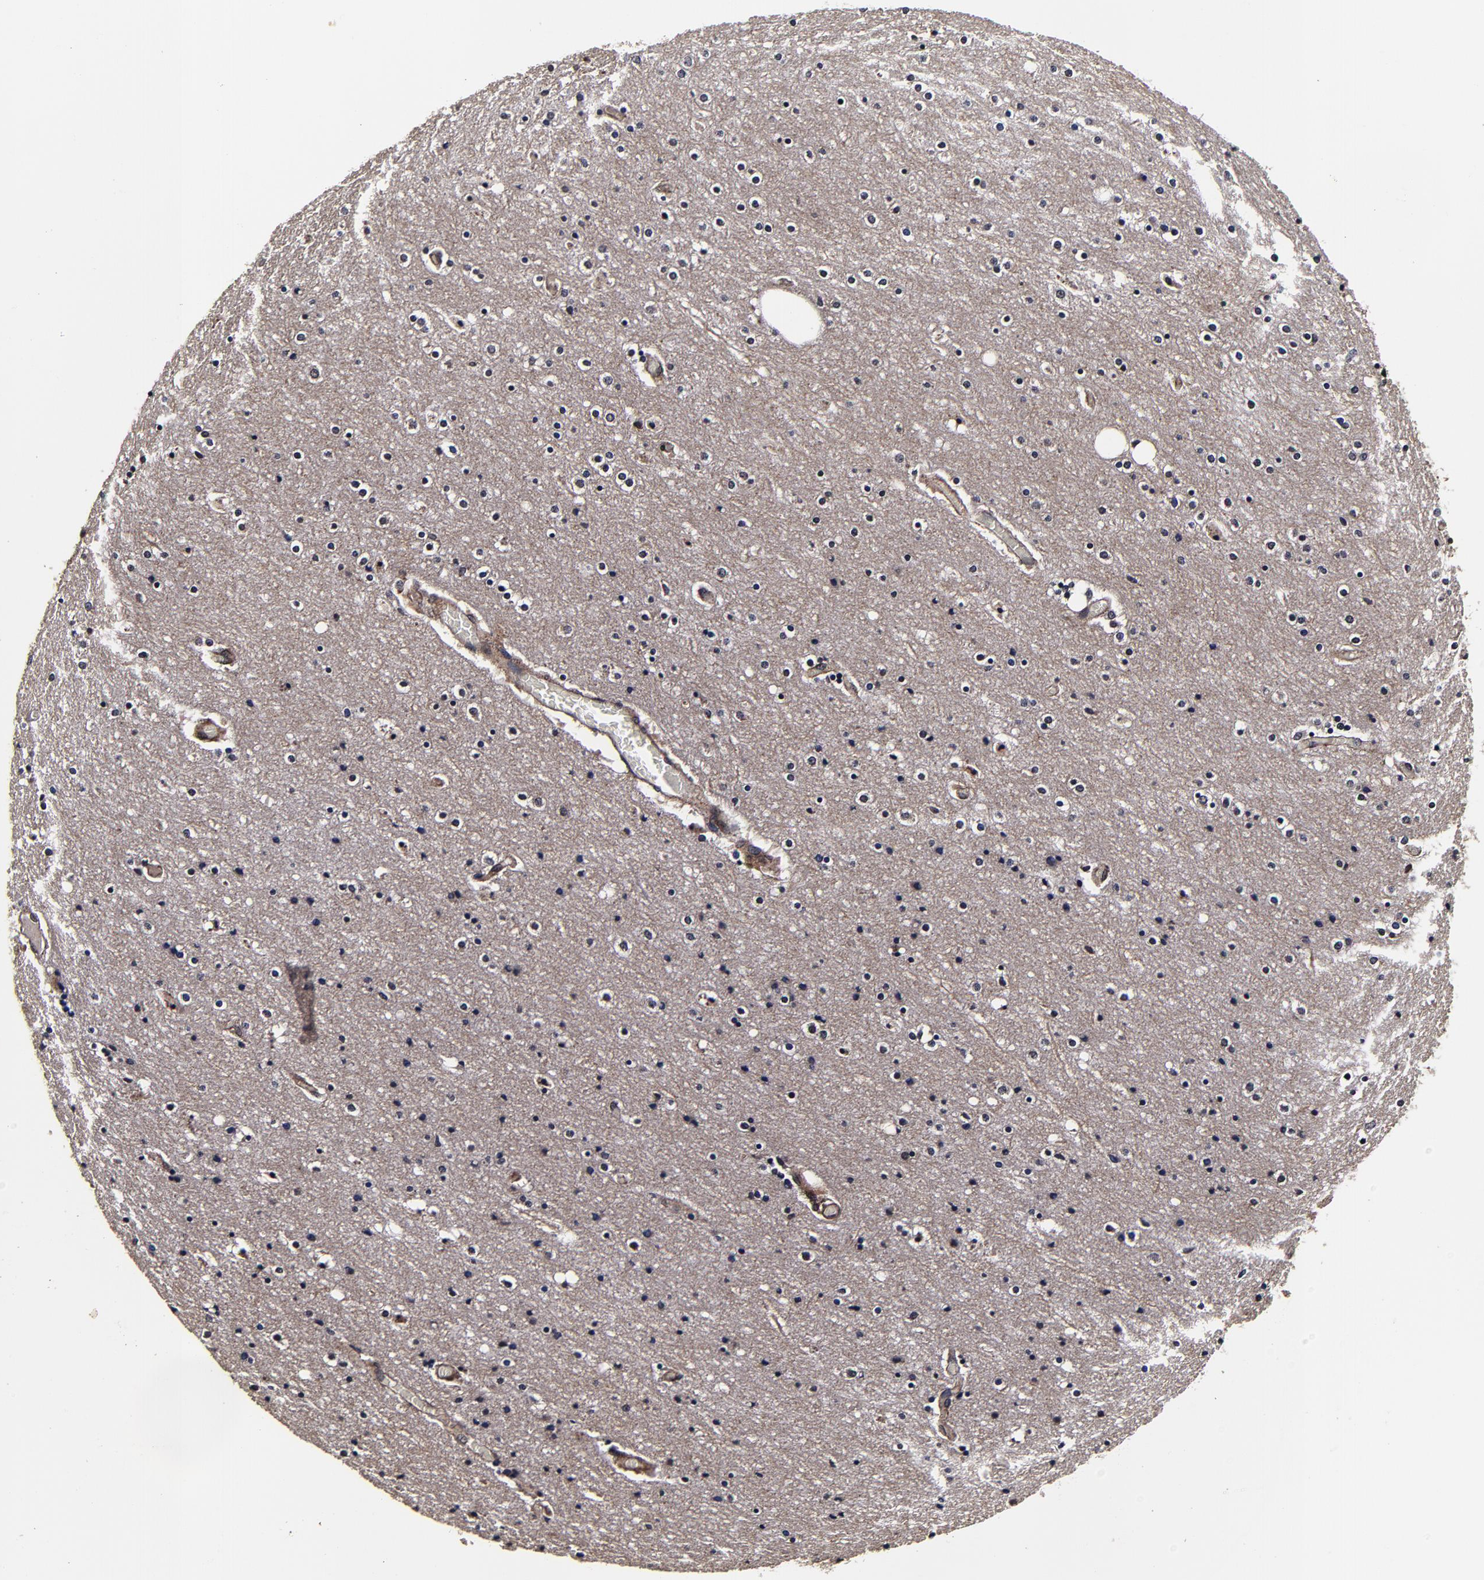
{"staining": {"intensity": "moderate", "quantity": "25%-75%", "location": "cytoplasmic/membranous"}, "tissue": "cerebral cortex", "cell_type": "Endothelial cells", "image_type": "normal", "snomed": [{"axis": "morphology", "description": "Normal tissue, NOS"}, {"axis": "topography", "description": "Cerebral cortex"}], "caption": "This is an image of immunohistochemistry (IHC) staining of unremarkable cerebral cortex, which shows moderate staining in the cytoplasmic/membranous of endothelial cells.", "gene": "MMP15", "patient": {"sex": "female", "age": 54}}